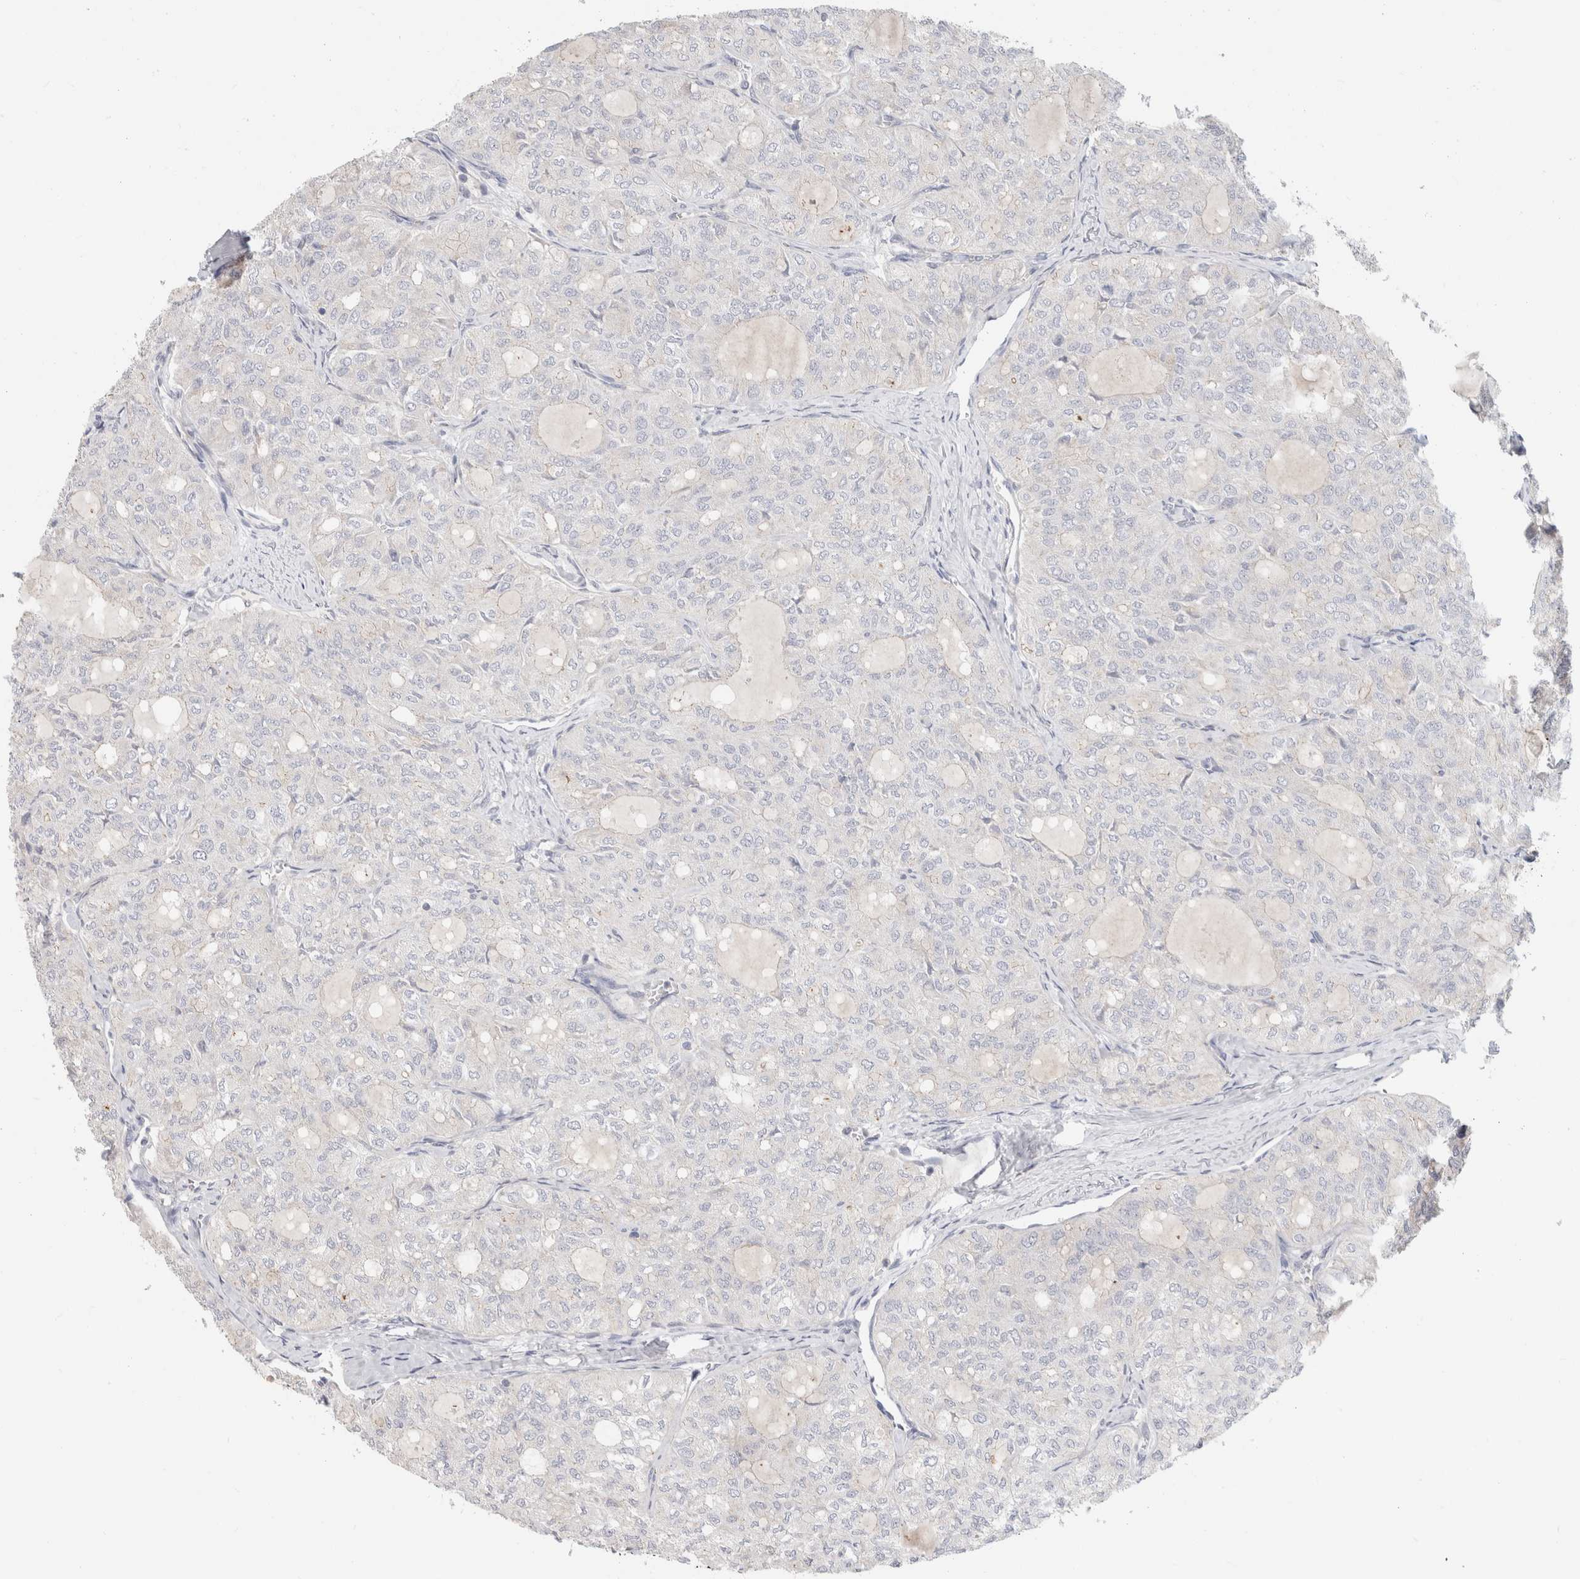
{"staining": {"intensity": "negative", "quantity": "none", "location": "none"}, "tissue": "thyroid cancer", "cell_type": "Tumor cells", "image_type": "cancer", "snomed": [{"axis": "morphology", "description": "Follicular adenoma carcinoma, NOS"}, {"axis": "topography", "description": "Thyroid gland"}], "caption": "Tumor cells are negative for brown protein staining in thyroid cancer. The staining is performed using DAB brown chromogen with nuclei counter-stained in using hematoxylin.", "gene": "AFP", "patient": {"sex": "male", "age": 75}}